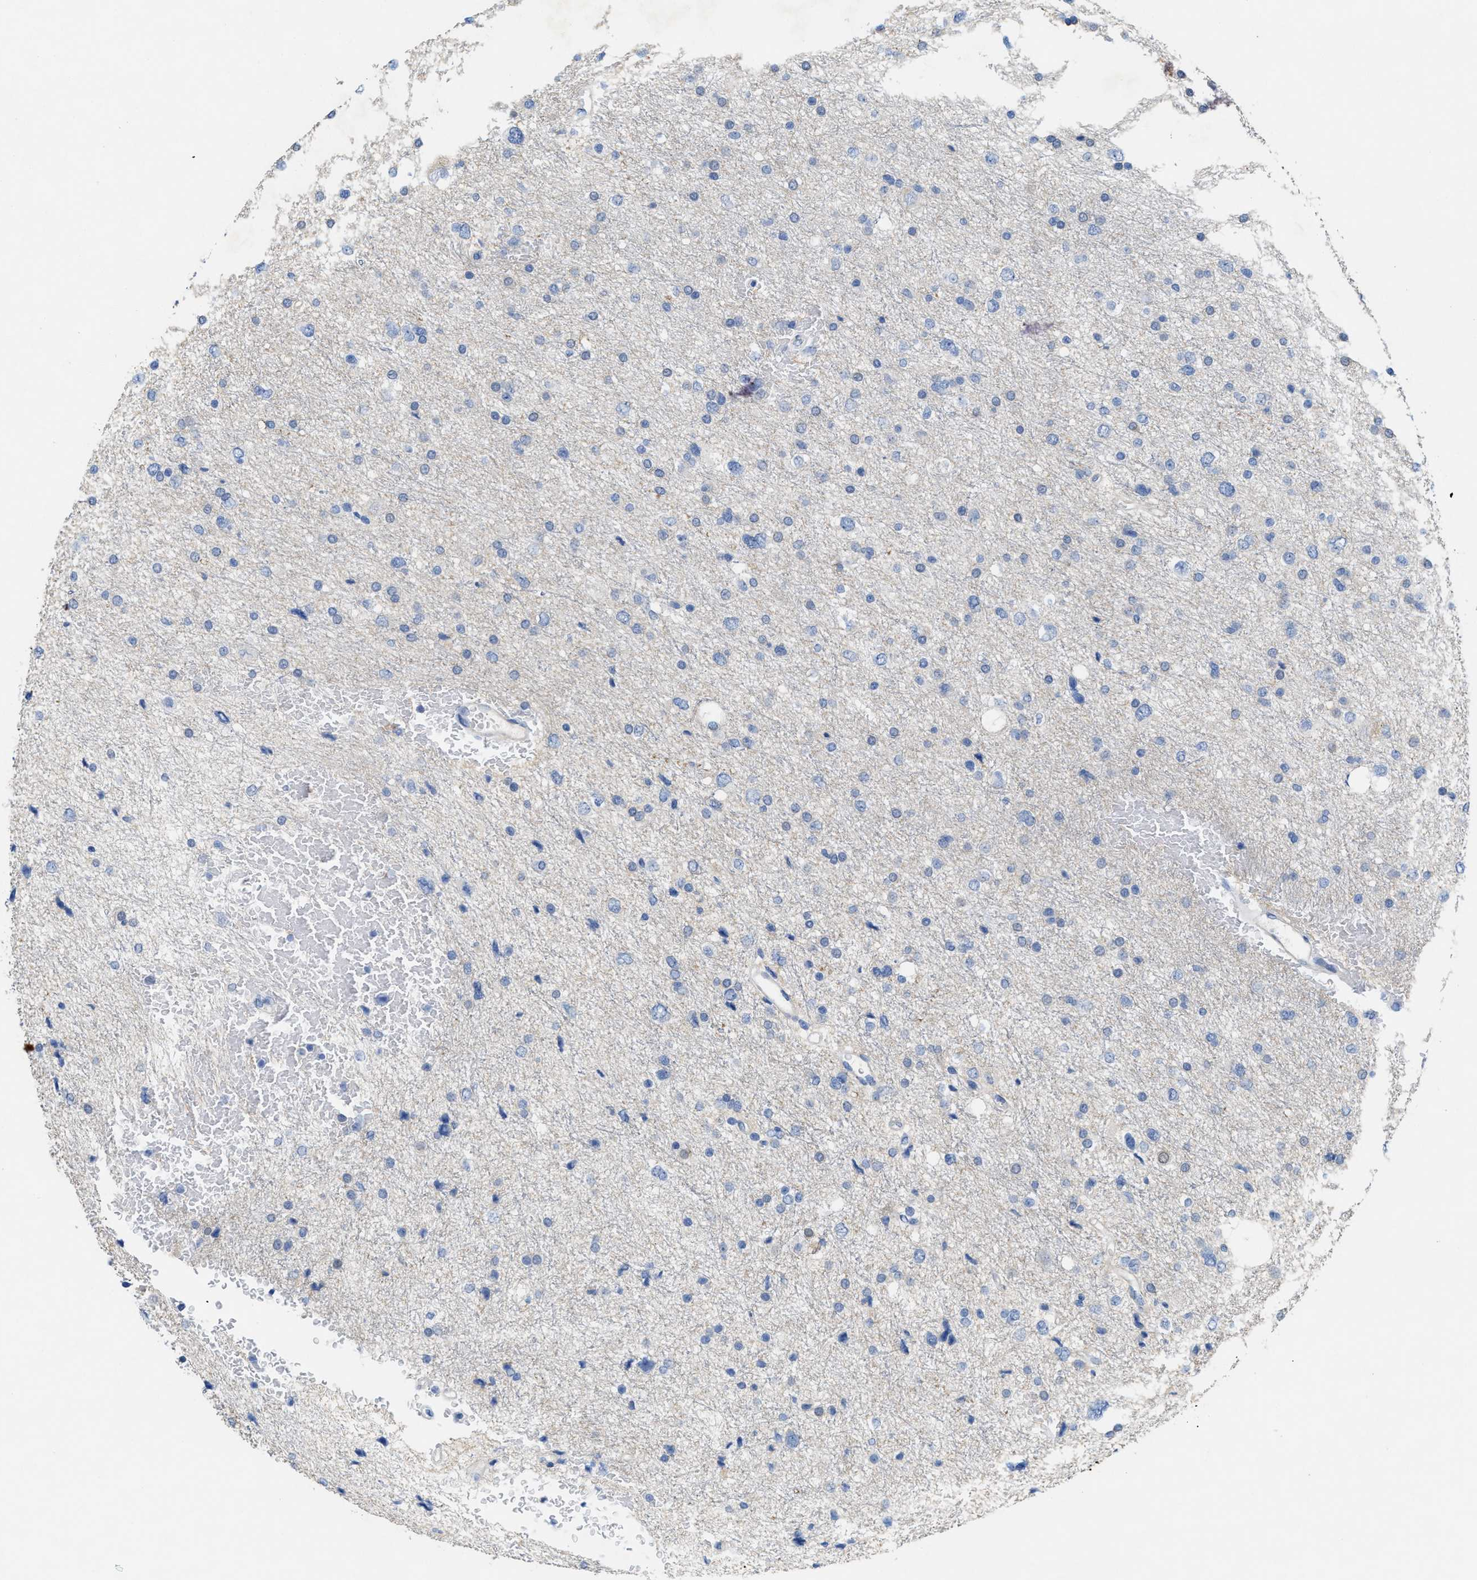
{"staining": {"intensity": "negative", "quantity": "none", "location": "none"}, "tissue": "glioma", "cell_type": "Tumor cells", "image_type": "cancer", "snomed": [{"axis": "morphology", "description": "Glioma, malignant, Low grade"}, {"axis": "topography", "description": "Brain"}], "caption": "Immunohistochemical staining of glioma shows no significant expression in tumor cells.", "gene": "CPA2", "patient": {"sex": "female", "age": 37}}